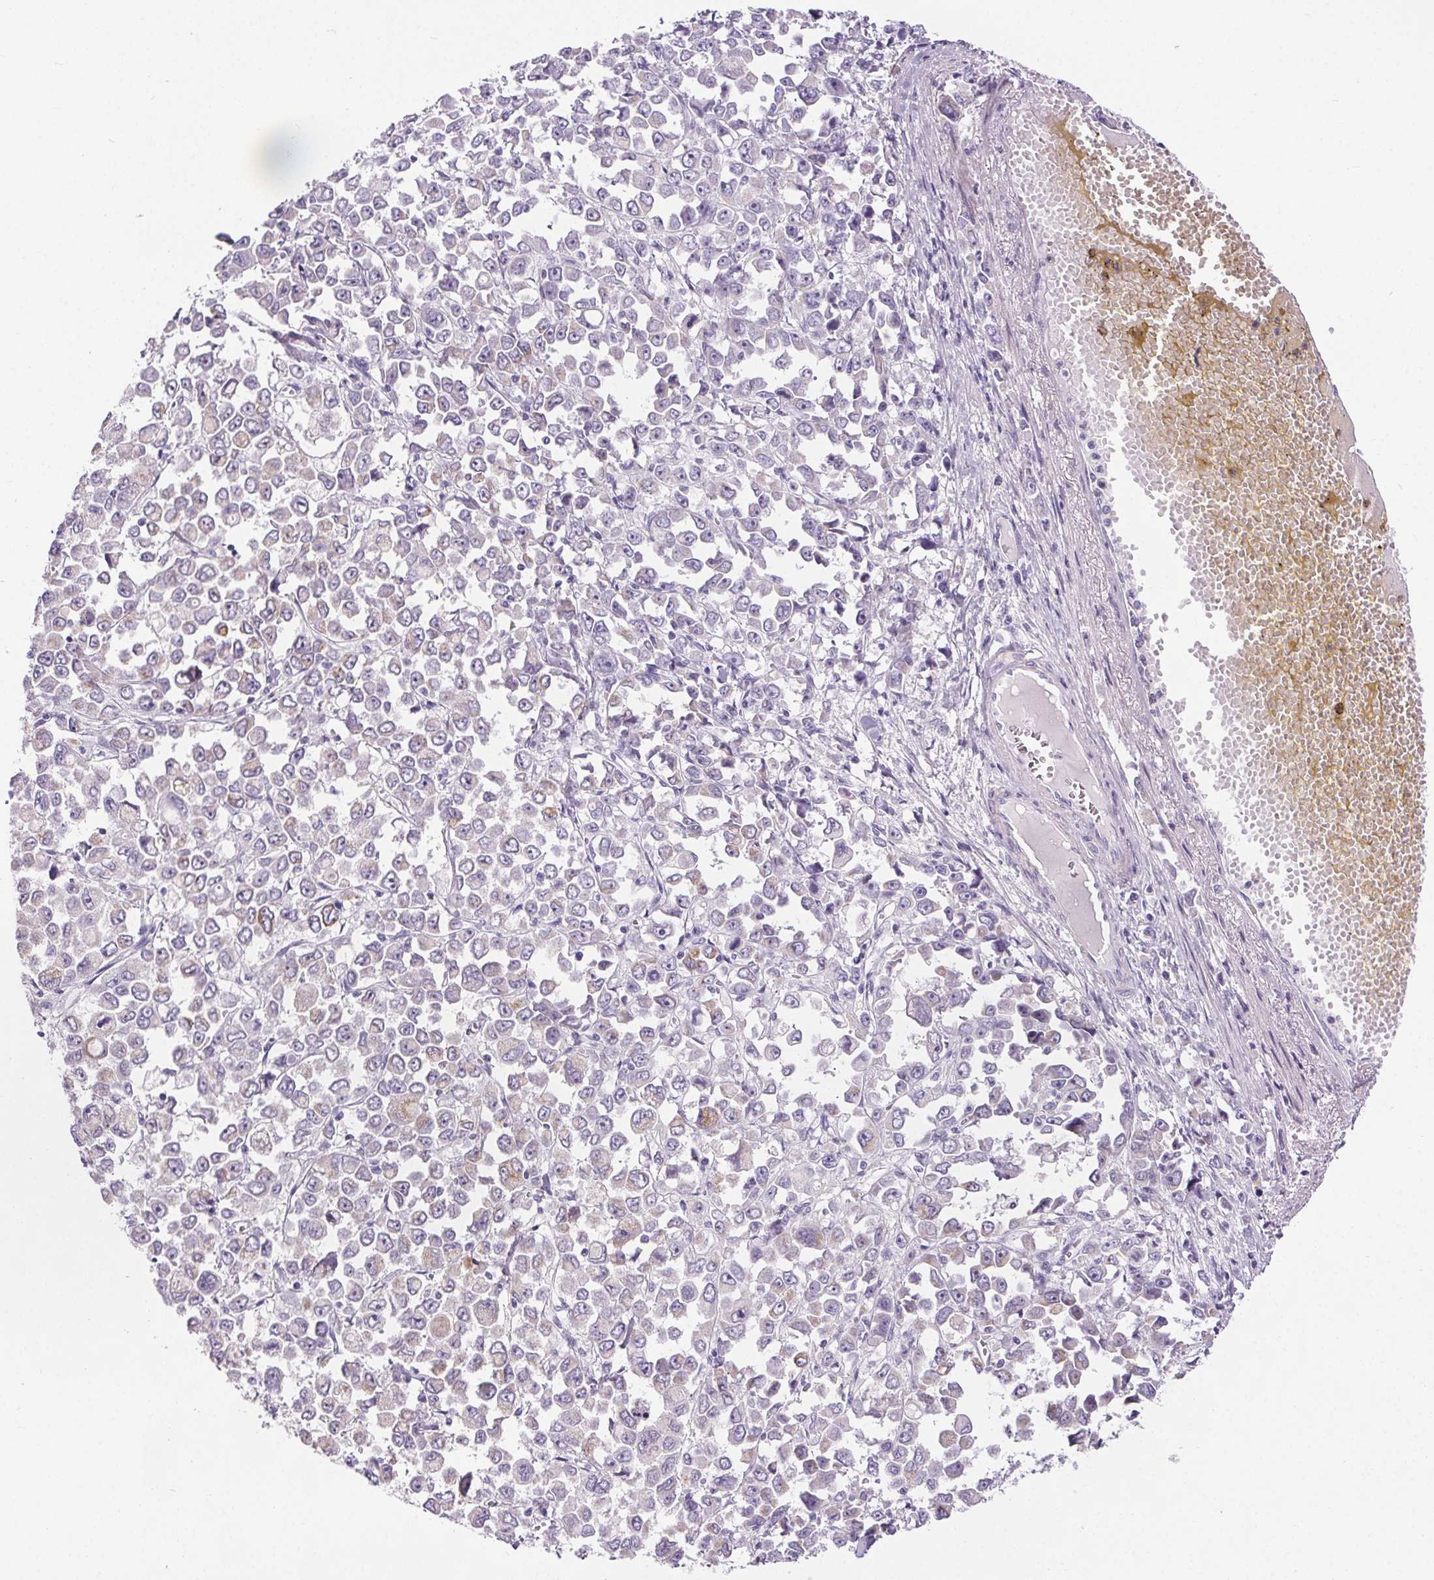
{"staining": {"intensity": "negative", "quantity": "none", "location": "none"}, "tissue": "stomach cancer", "cell_type": "Tumor cells", "image_type": "cancer", "snomed": [{"axis": "morphology", "description": "Adenocarcinoma, NOS"}, {"axis": "topography", "description": "Stomach, upper"}], "caption": "Human stomach cancer (adenocarcinoma) stained for a protein using immunohistochemistry reveals no staining in tumor cells.", "gene": "ELAVL2", "patient": {"sex": "male", "age": 70}}